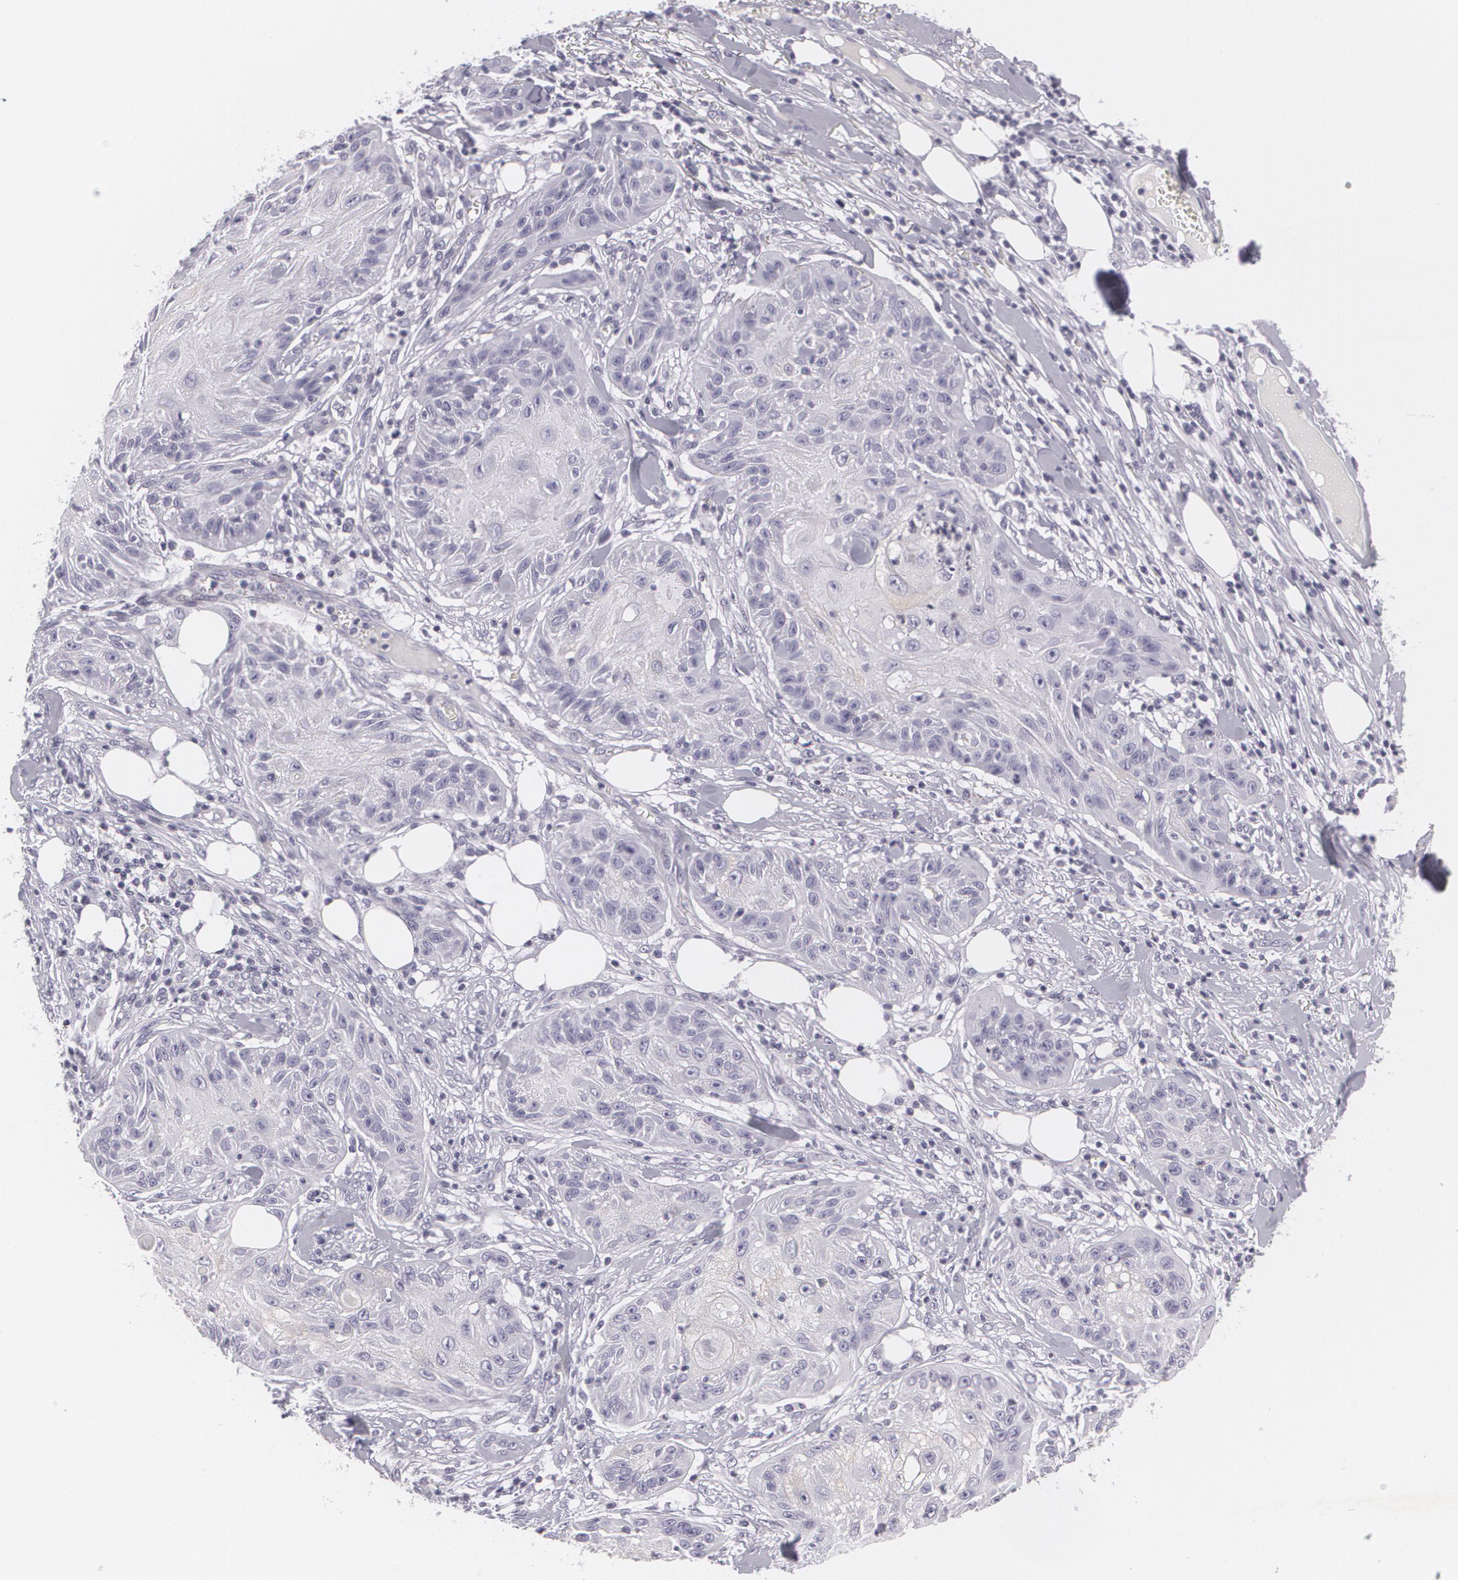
{"staining": {"intensity": "negative", "quantity": "none", "location": "none"}, "tissue": "skin cancer", "cell_type": "Tumor cells", "image_type": "cancer", "snomed": [{"axis": "morphology", "description": "Squamous cell carcinoma, NOS"}, {"axis": "topography", "description": "Skin"}], "caption": "Histopathology image shows no significant protein expression in tumor cells of skin cancer (squamous cell carcinoma).", "gene": "MAP2", "patient": {"sex": "female", "age": 88}}